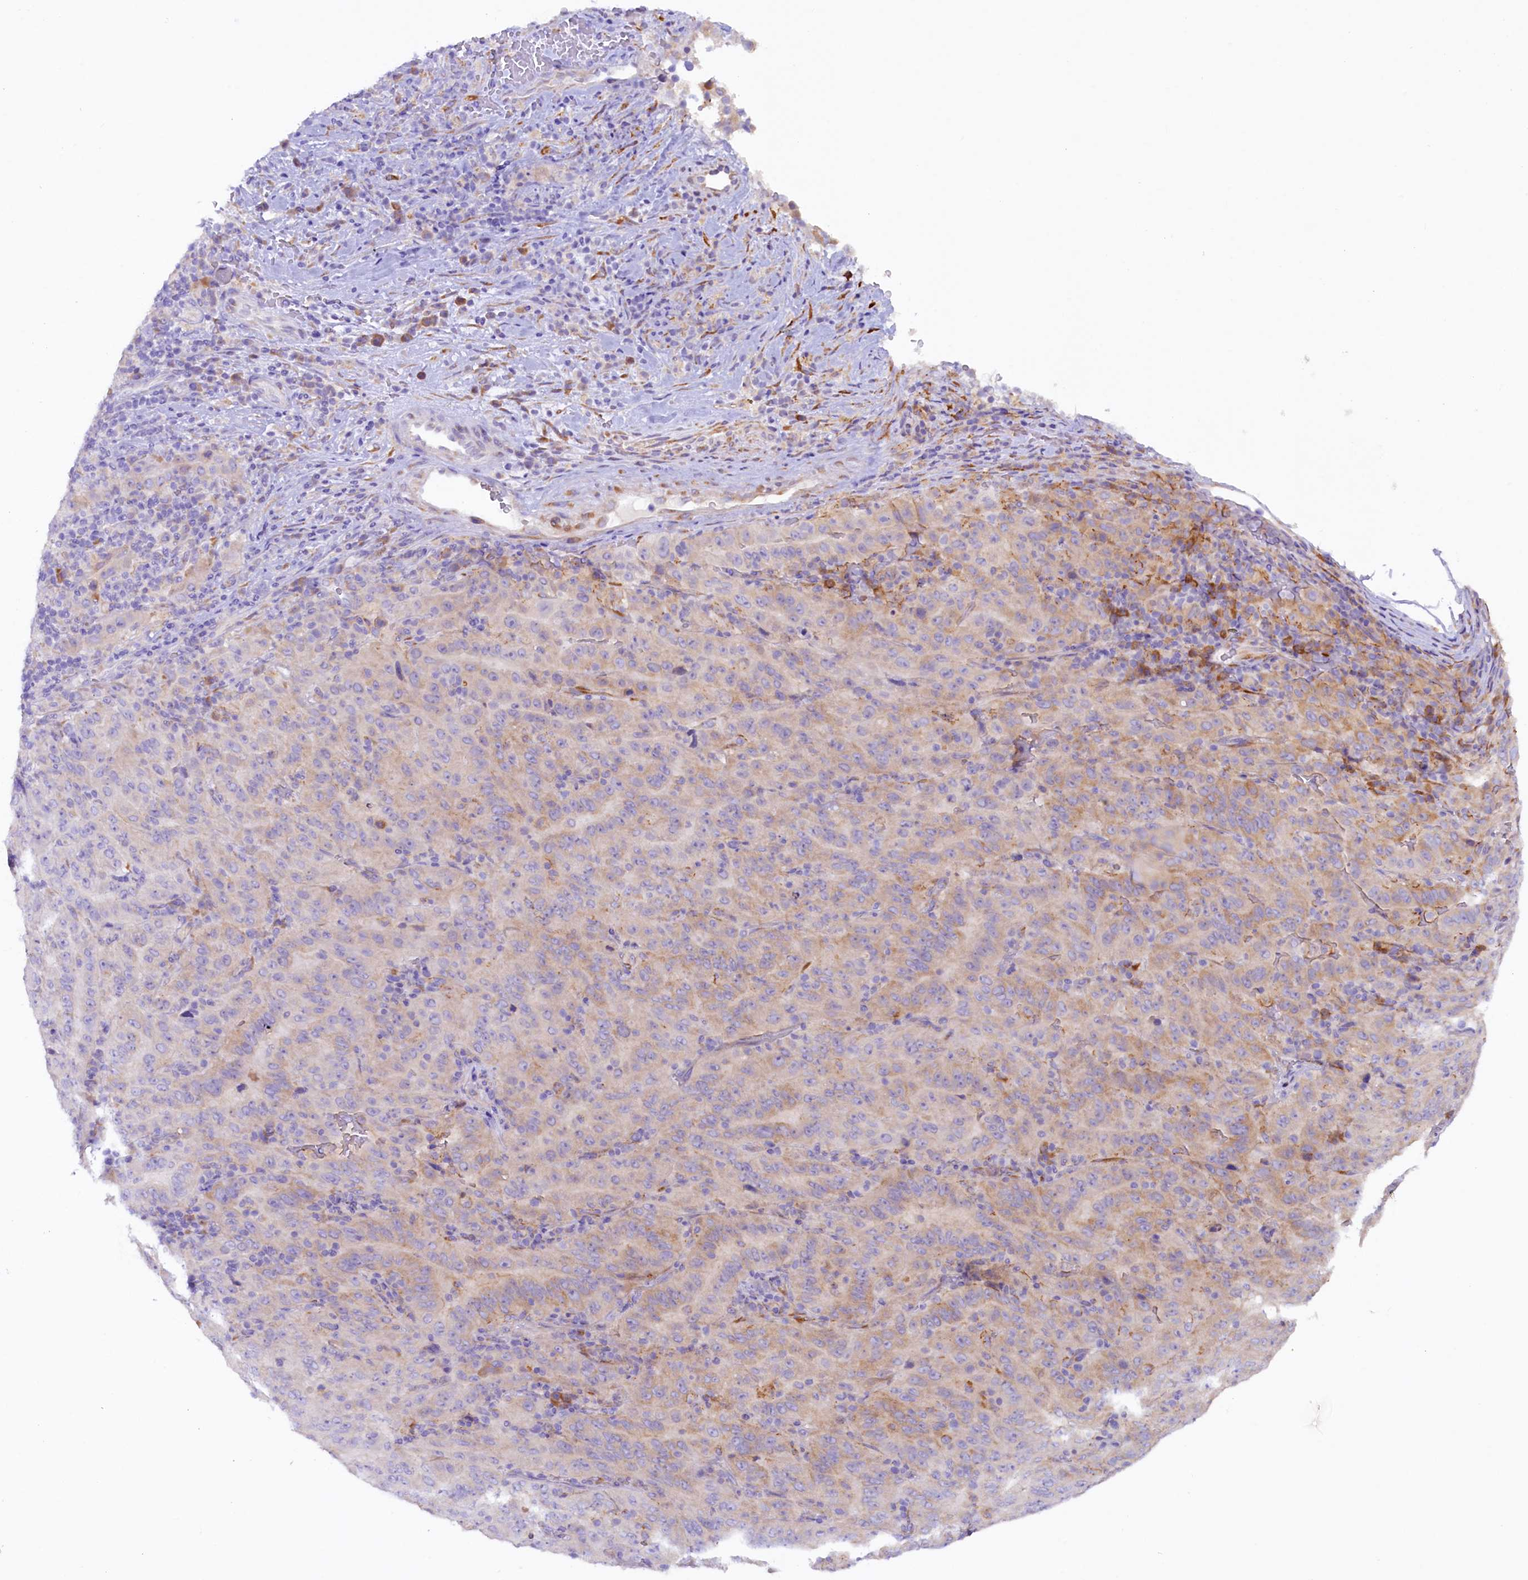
{"staining": {"intensity": "weak", "quantity": "25%-75%", "location": "cytoplasmic/membranous"}, "tissue": "pancreatic cancer", "cell_type": "Tumor cells", "image_type": "cancer", "snomed": [{"axis": "morphology", "description": "Adenocarcinoma, NOS"}, {"axis": "topography", "description": "Pancreas"}], "caption": "About 25%-75% of tumor cells in adenocarcinoma (pancreatic) exhibit weak cytoplasmic/membranous protein expression as visualized by brown immunohistochemical staining.", "gene": "SSC5D", "patient": {"sex": "male", "age": 63}}